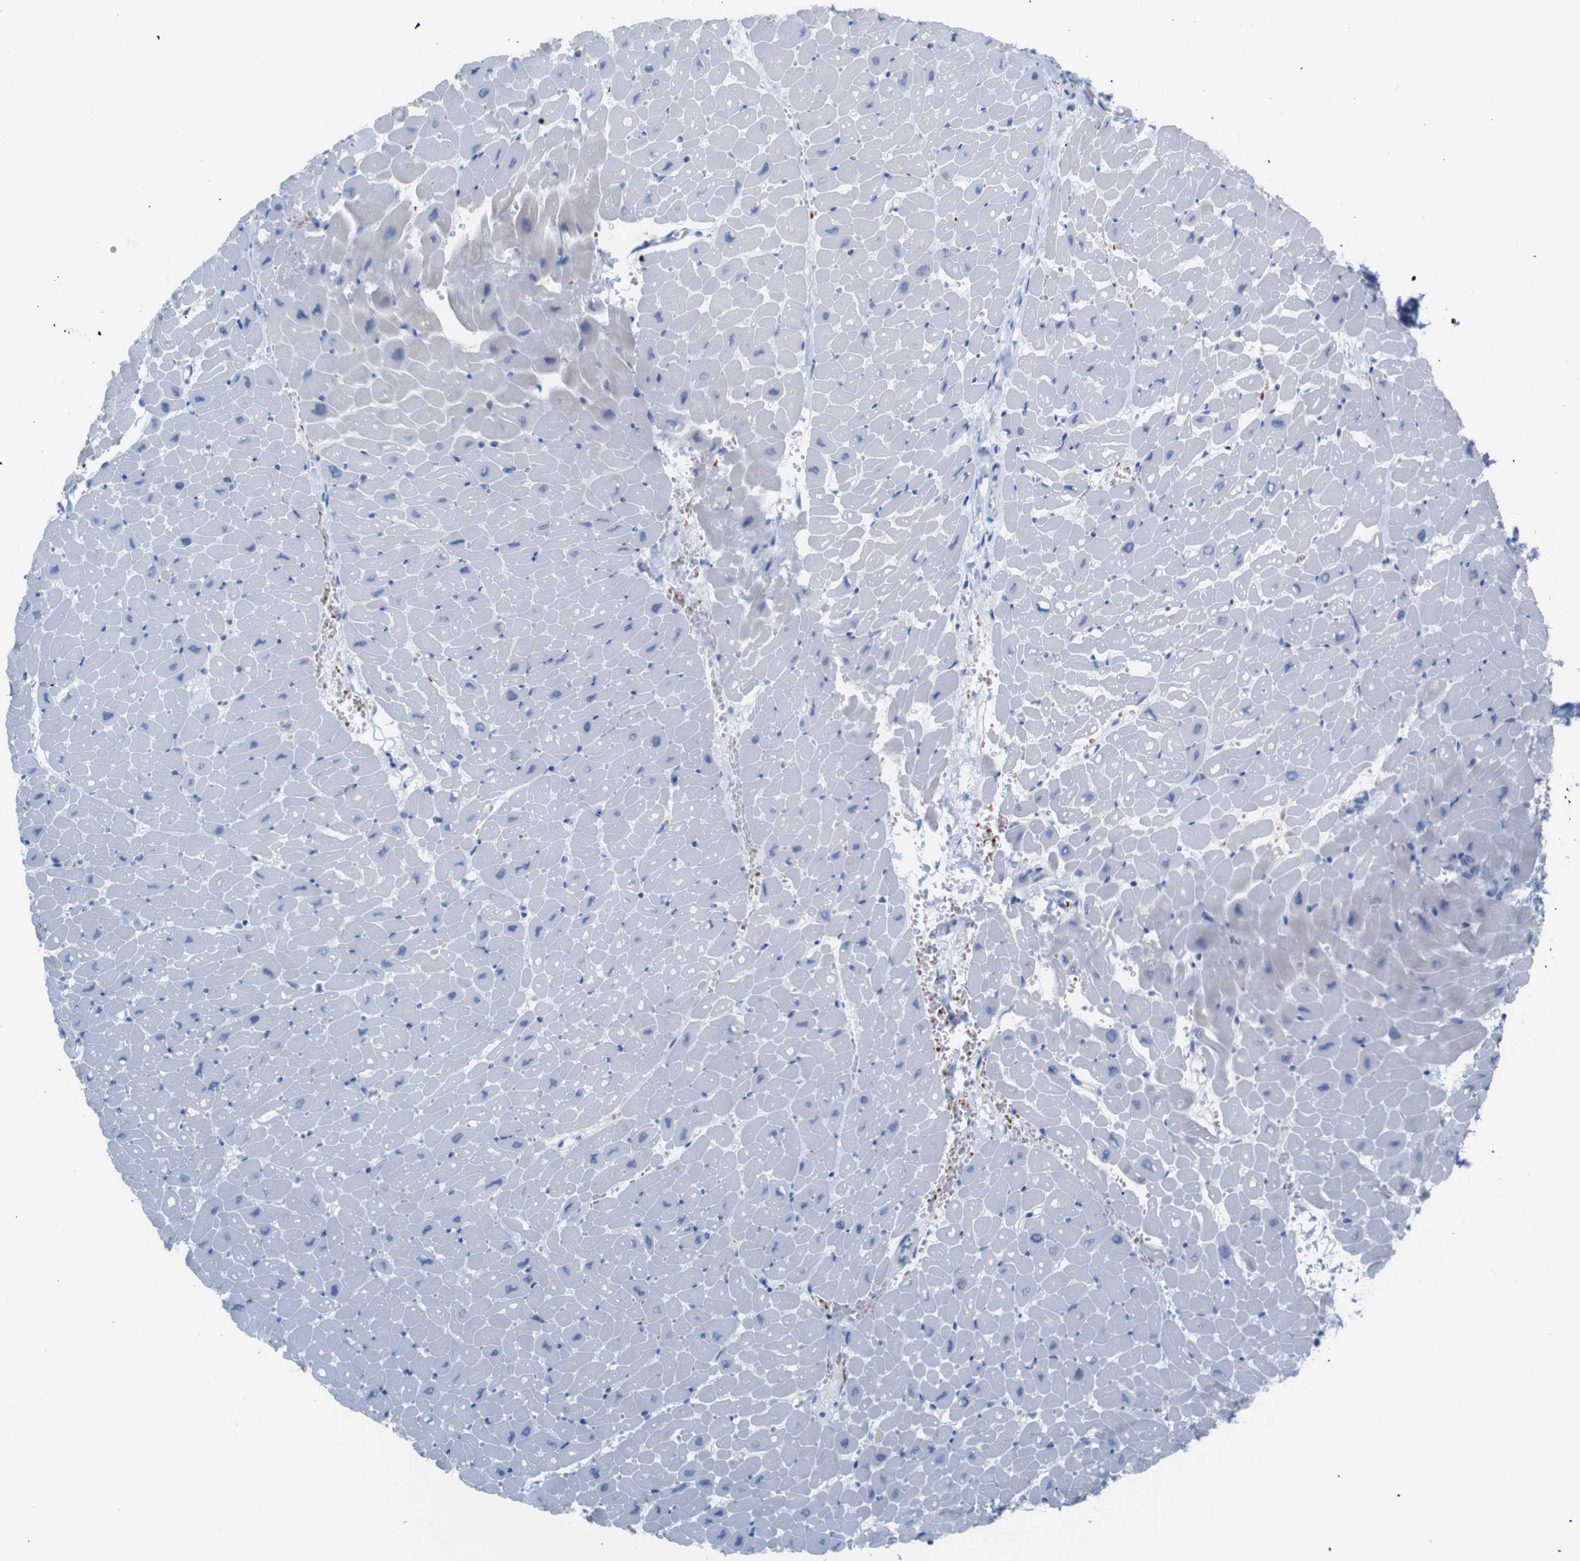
{"staining": {"intensity": "negative", "quantity": "none", "location": "none"}, "tissue": "heart muscle", "cell_type": "Cardiomyocytes", "image_type": "normal", "snomed": [{"axis": "morphology", "description": "Normal tissue, NOS"}, {"axis": "topography", "description": "Heart"}], "caption": "The image exhibits no staining of cardiomyocytes in normal heart muscle. Brightfield microscopy of IHC stained with DAB (brown) and hematoxylin (blue), captured at high magnification.", "gene": "ERVMER34", "patient": {"sex": "male", "age": 45}}